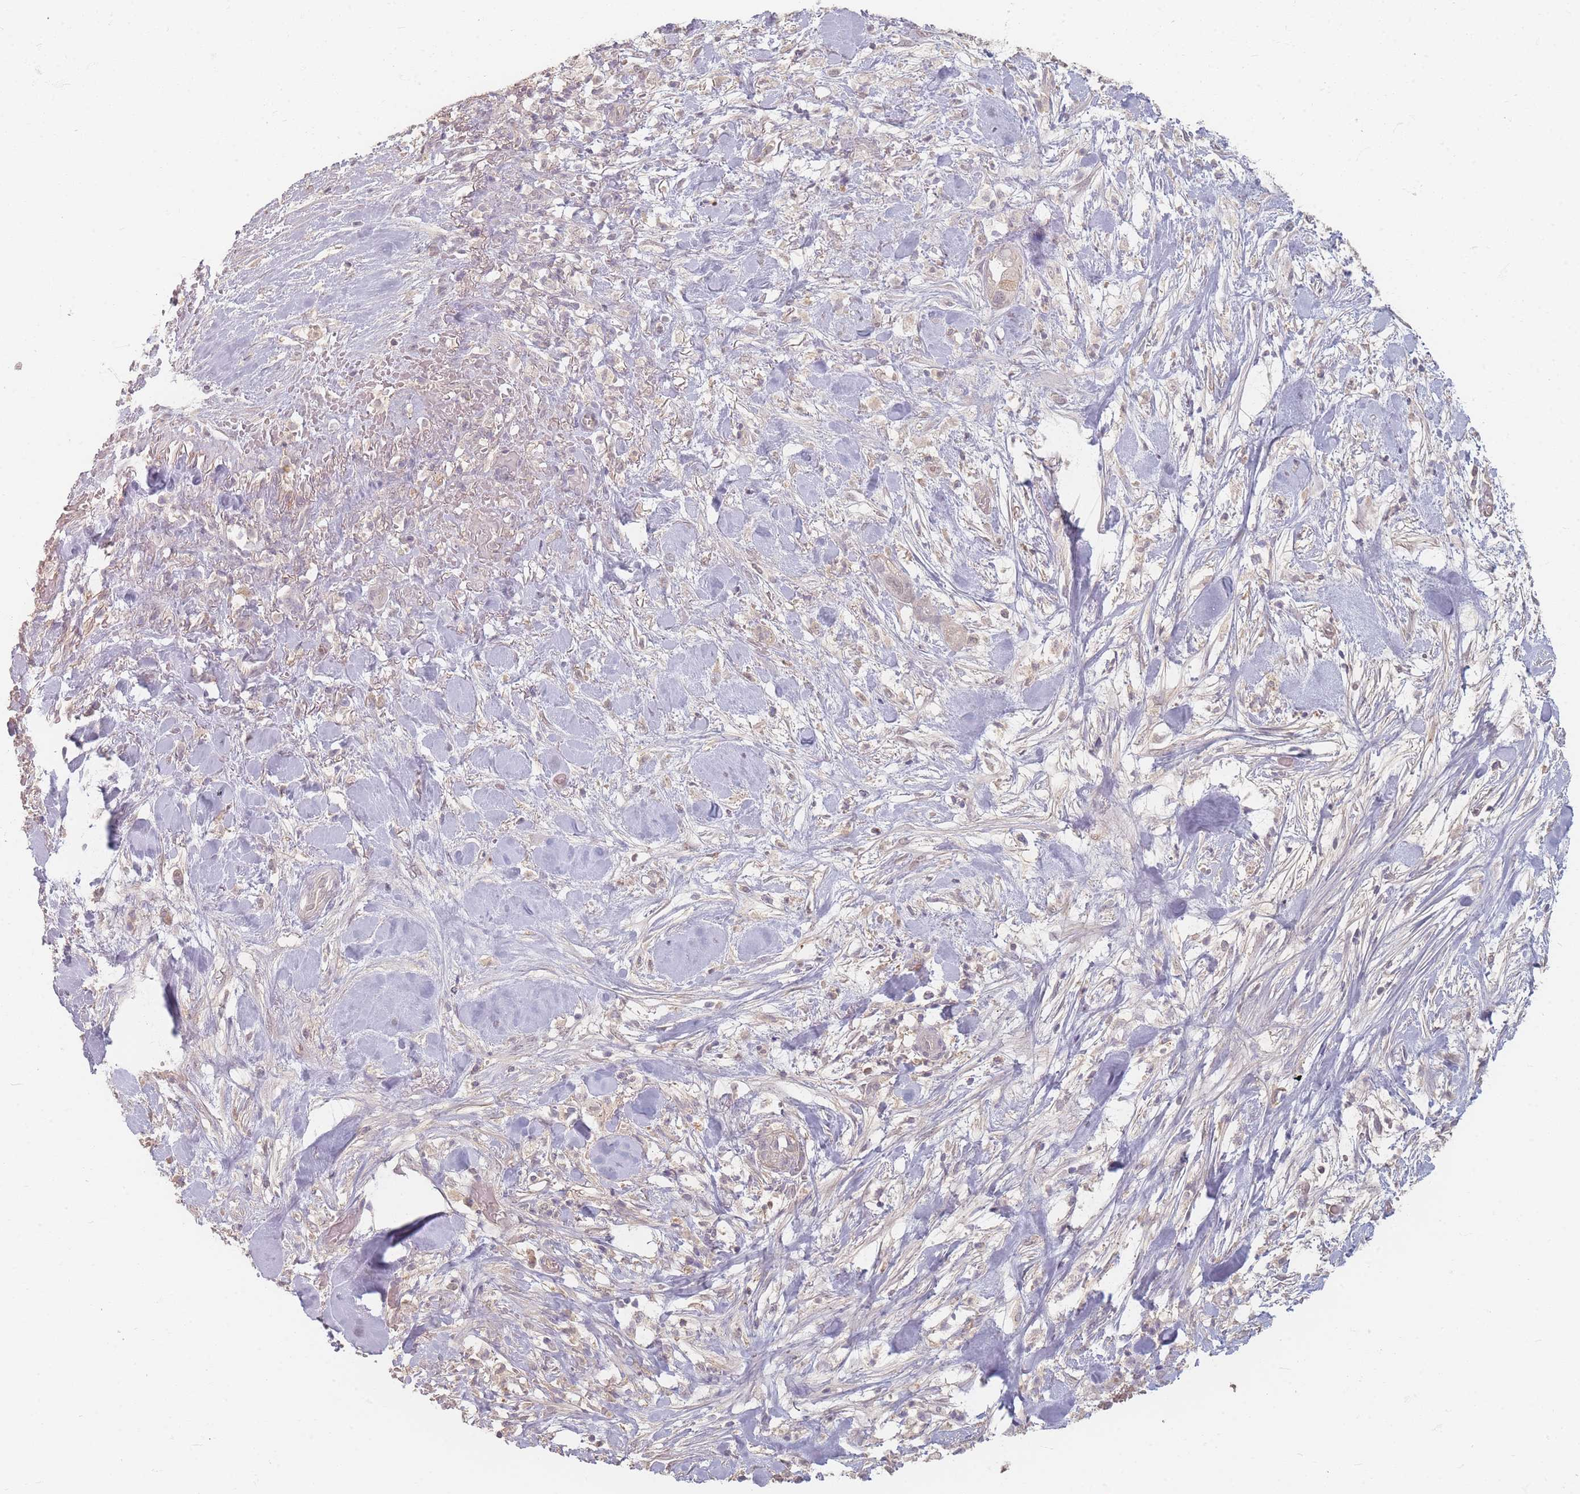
{"staining": {"intensity": "weak", "quantity": ">75%", "location": "cytoplasmic/membranous"}, "tissue": "pancreatic cancer", "cell_type": "Tumor cells", "image_type": "cancer", "snomed": [{"axis": "morphology", "description": "Adenocarcinoma, NOS"}, {"axis": "topography", "description": "Pancreas"}], "caption": "Pancreatic cancer was stained to show a protein in brown. There is low levels of weak cytoplasmic/membranous positivity in approximately >75% of tumor cells. Using DAB (3,3'-diaminobenzidine) (brown) and hematoxylin (blue) stains, captured at high magnification using brightfield microscopy.", "gene": "RFTN1", "patient": {"sex": "male", "age": 44}}